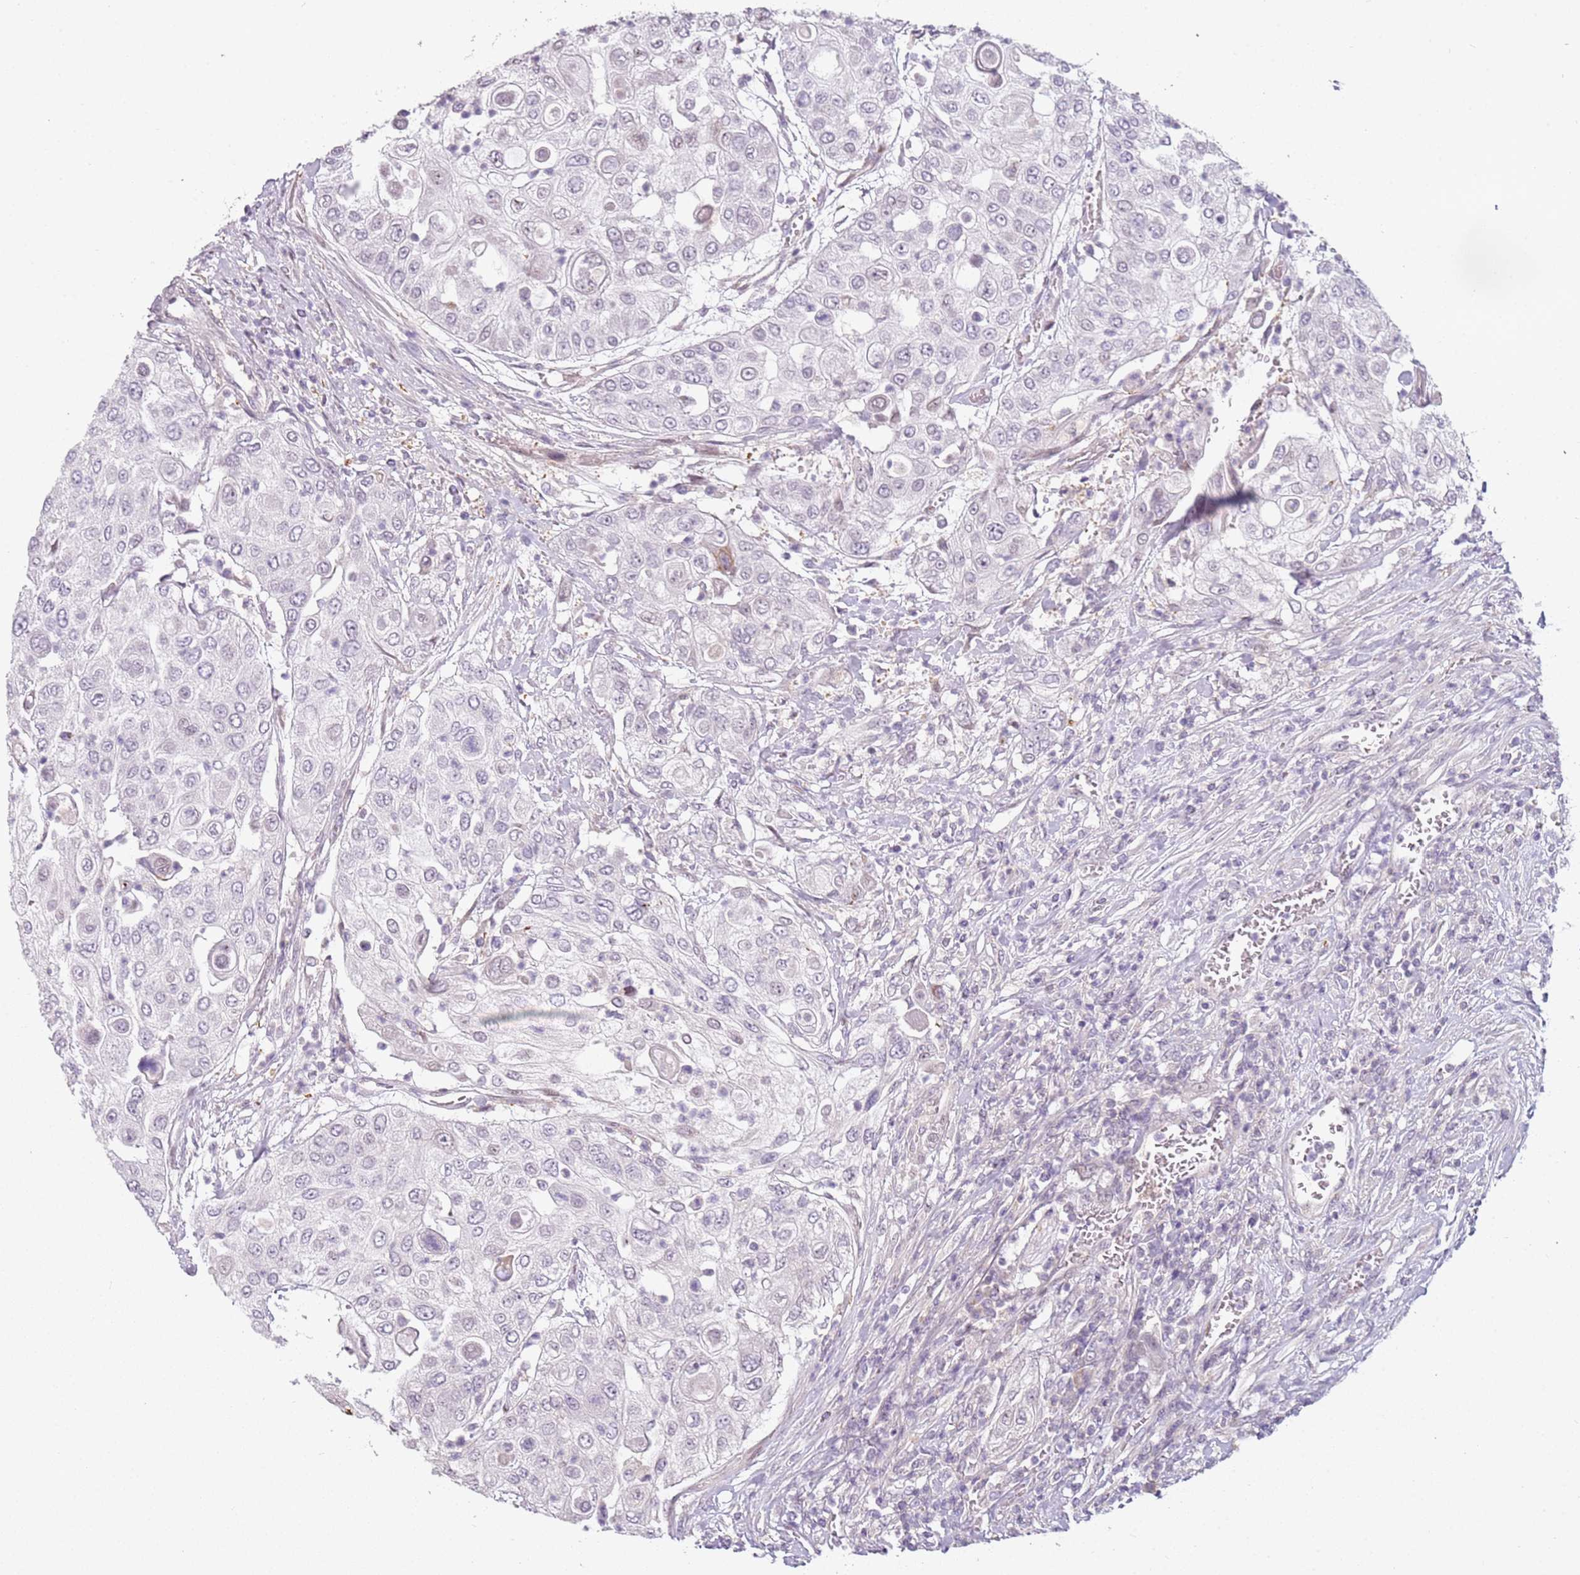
{"staining": {"intensity": "negative", "quantity": "none", "location": "none"}, "tissue": "urothelial cancer", "cell_type": "Tumor cells", "image_type": "cancer", "snomed": [{"axis": "morphology", "description": "Urothelial carcinoma, High grade"}, {"axis": "topography", "description": "Urinary bladder"}], "caption": "This is an immunohistochemistry histopathology image of high-grade urothelial carcinoma. There is no staining in tumor cells.", "gene": "DEFB116", "patient": {"sex": "female", "age": 79}}